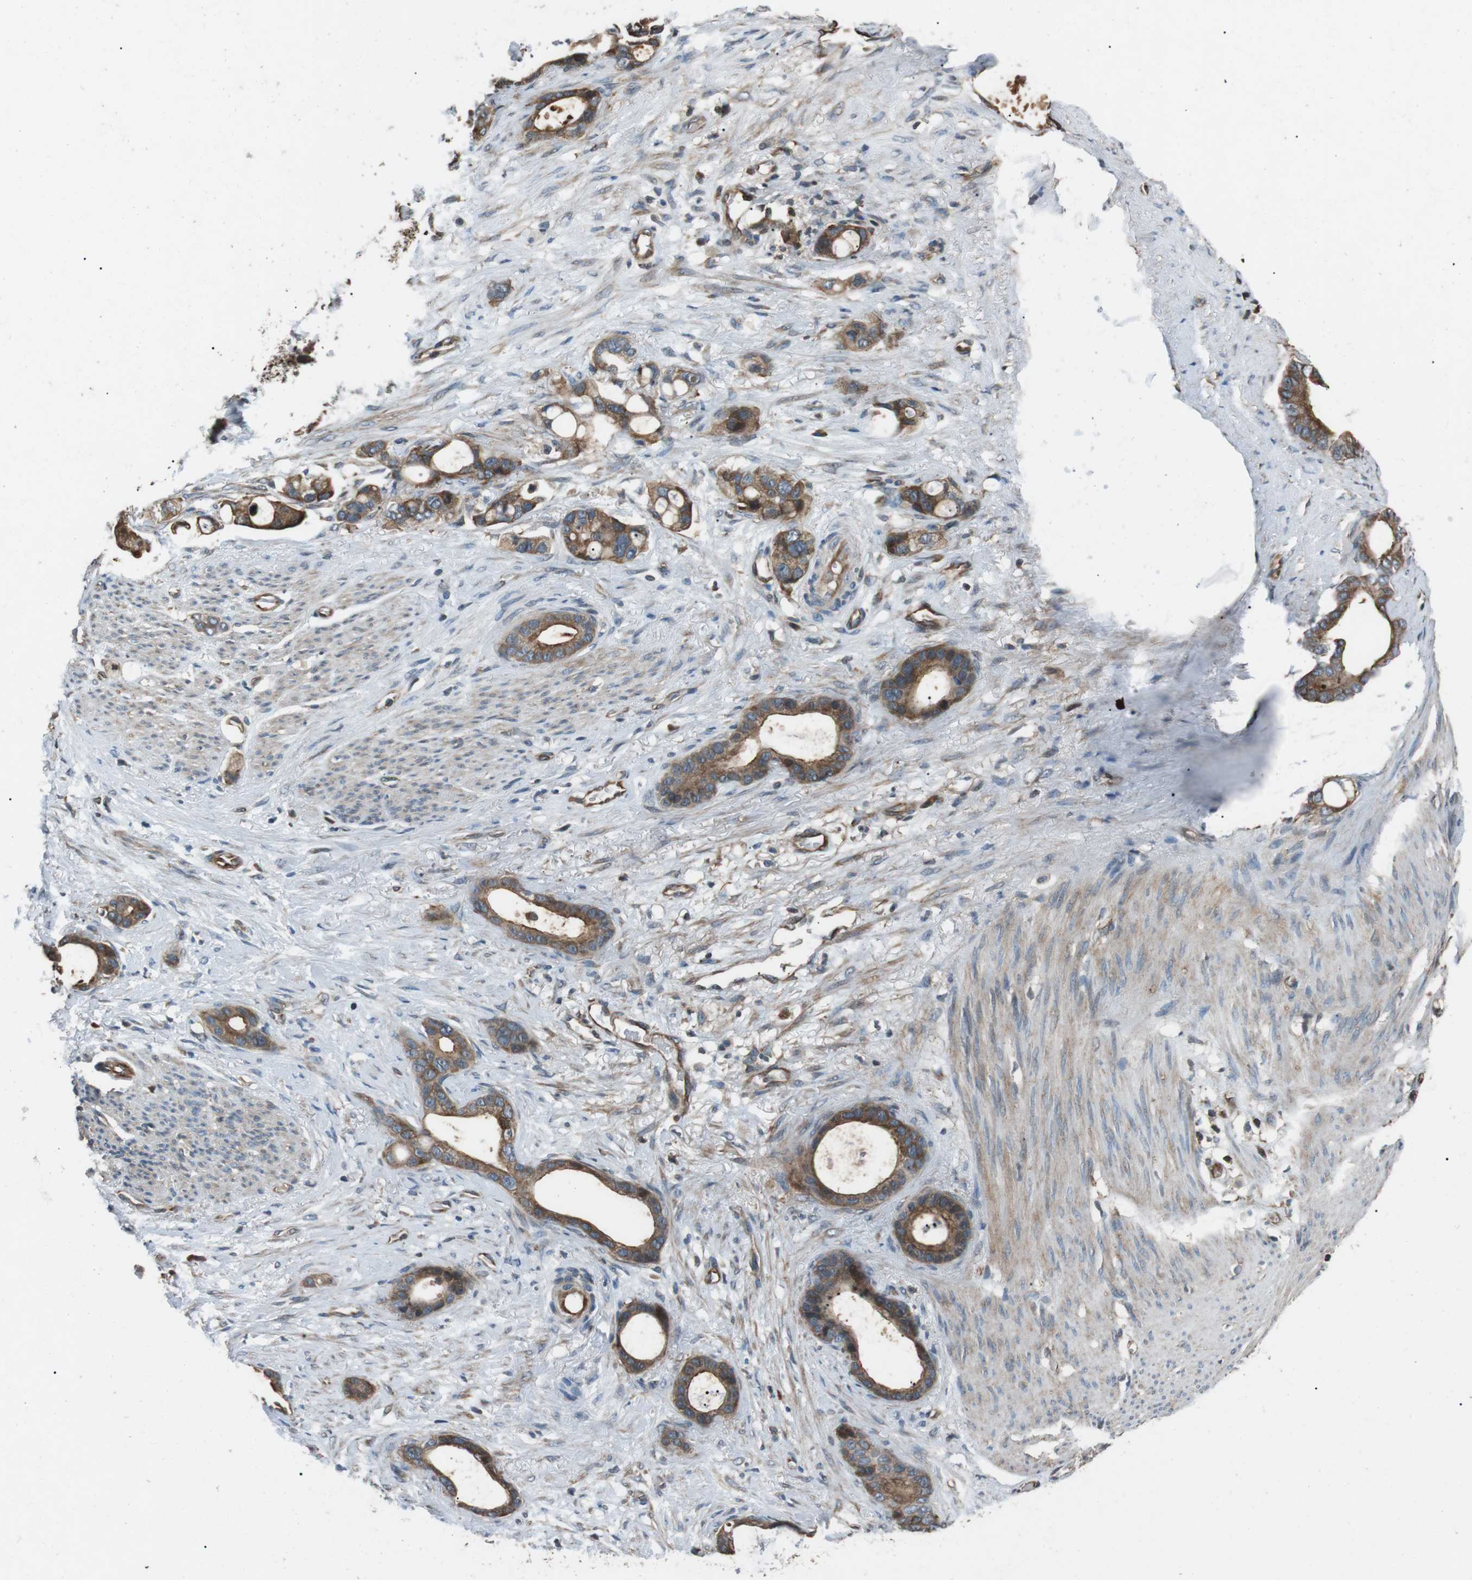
{"staining": {"intensity": "moderate", "quantity": ">75%", "location": "cytoplasmic/membranous"}, "tissue": "stomach cancer", "cell_type": "Tumor cells", "image_type": "cancer", "snomed": [{"axis": "morphology", "description": "Adenocarcinoma, NOS"}, {"axis": "topography", "description": "Stomach"}], "caption": "An immunohistochemistry (IHC) photomicrograph of neoplastic tissue is shown. Protein staining in brown labels moderate cytoplasmic/membranous positivity in stomach adenocarcinoma within tumor cells.", "gene": "GPR161", "patient": {"sex": "female", "age": 75}}